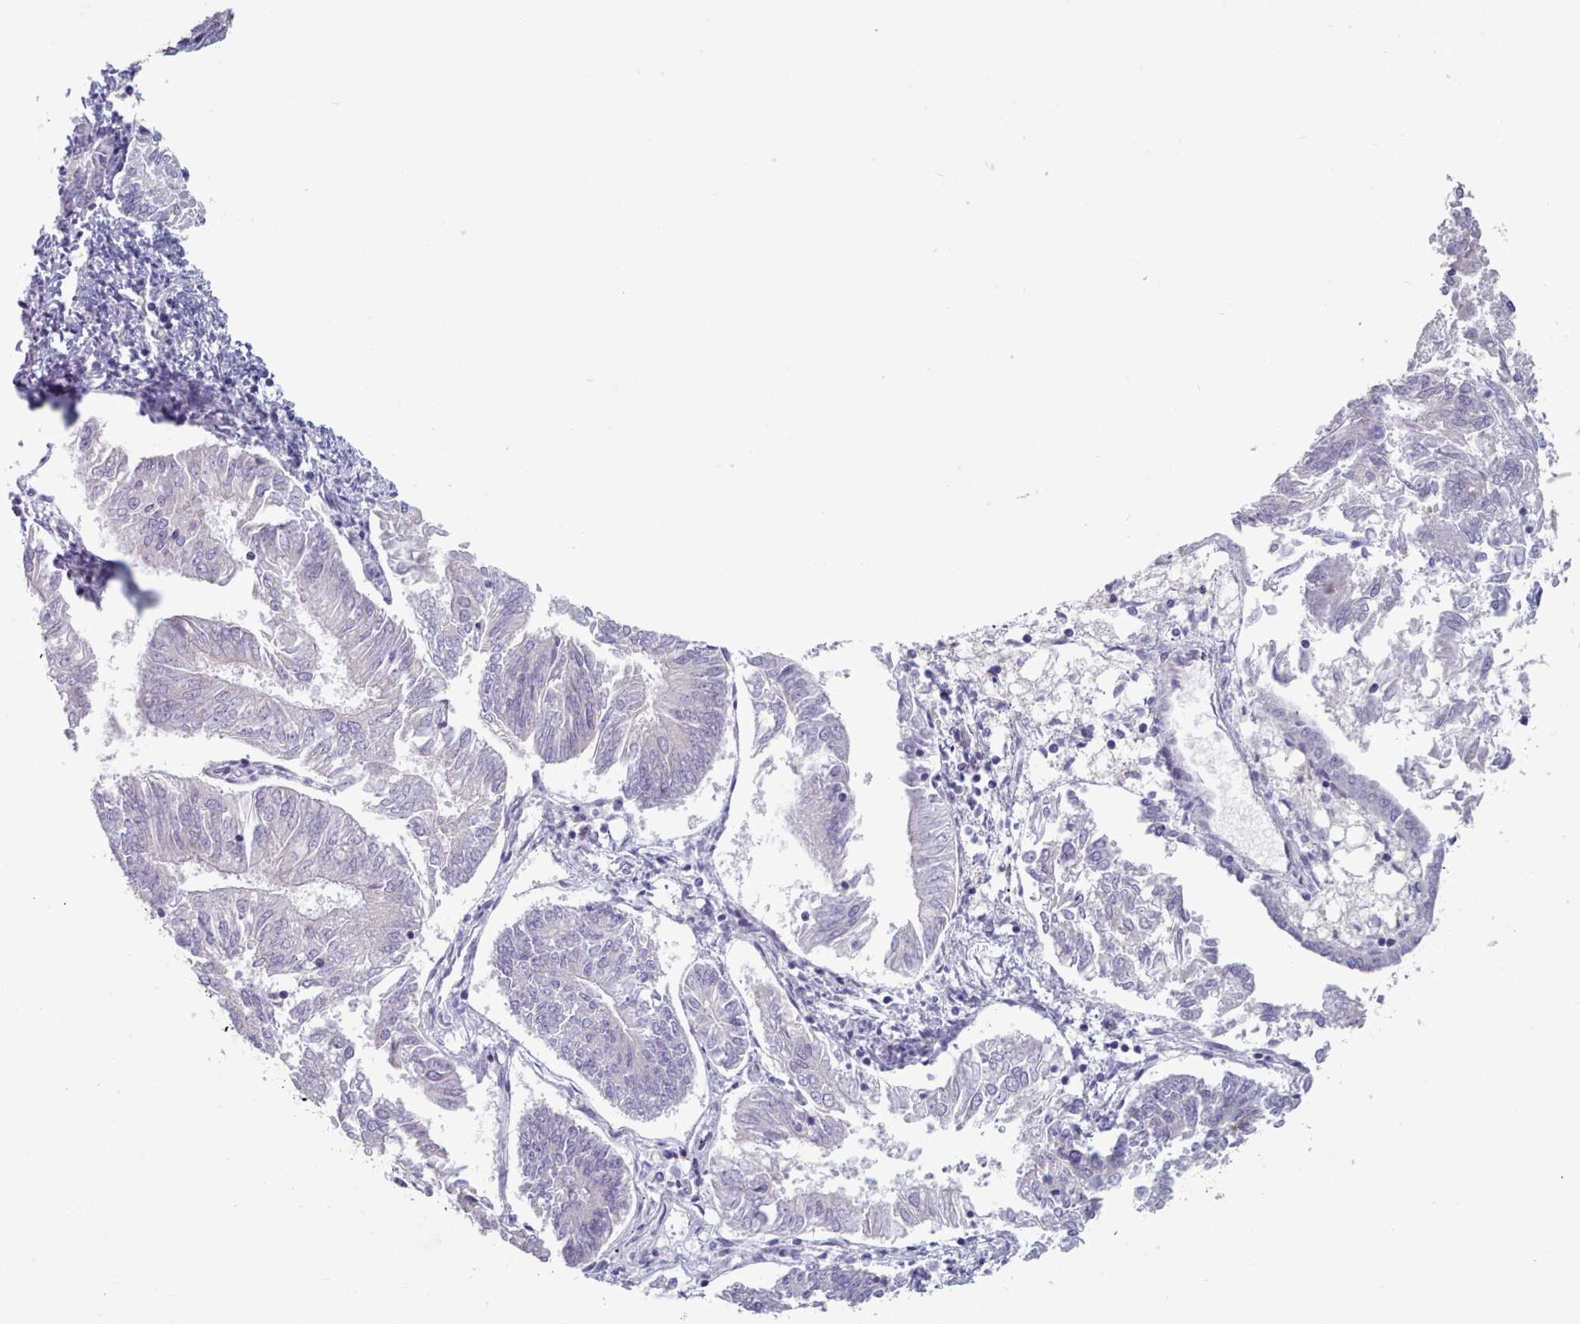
{"staining": {"intensity": "negative", "quantity": "none", "location": "none"}, "tissue": "endometrial cancer", "cell_type": "Tumor cells", "image_type": "cancer", "snomed": [{"axis": "morphology", "description": "Adenocarcinoma, NOS"}, {"axis": "topography", "description": "Endometrium"}], "caption": "DAB (3,3'-diaminobenzidine) immunohistochemical staining of human endometrial cancer (adenocarcinoma) demonstrates no significant expression in tumor cells. (DAB immunohistochemistry (IHC) visualized using brightfield microscopy, high magnification).", "gene": "HAO1", "patient": {"sex": "female", "age": 58}}